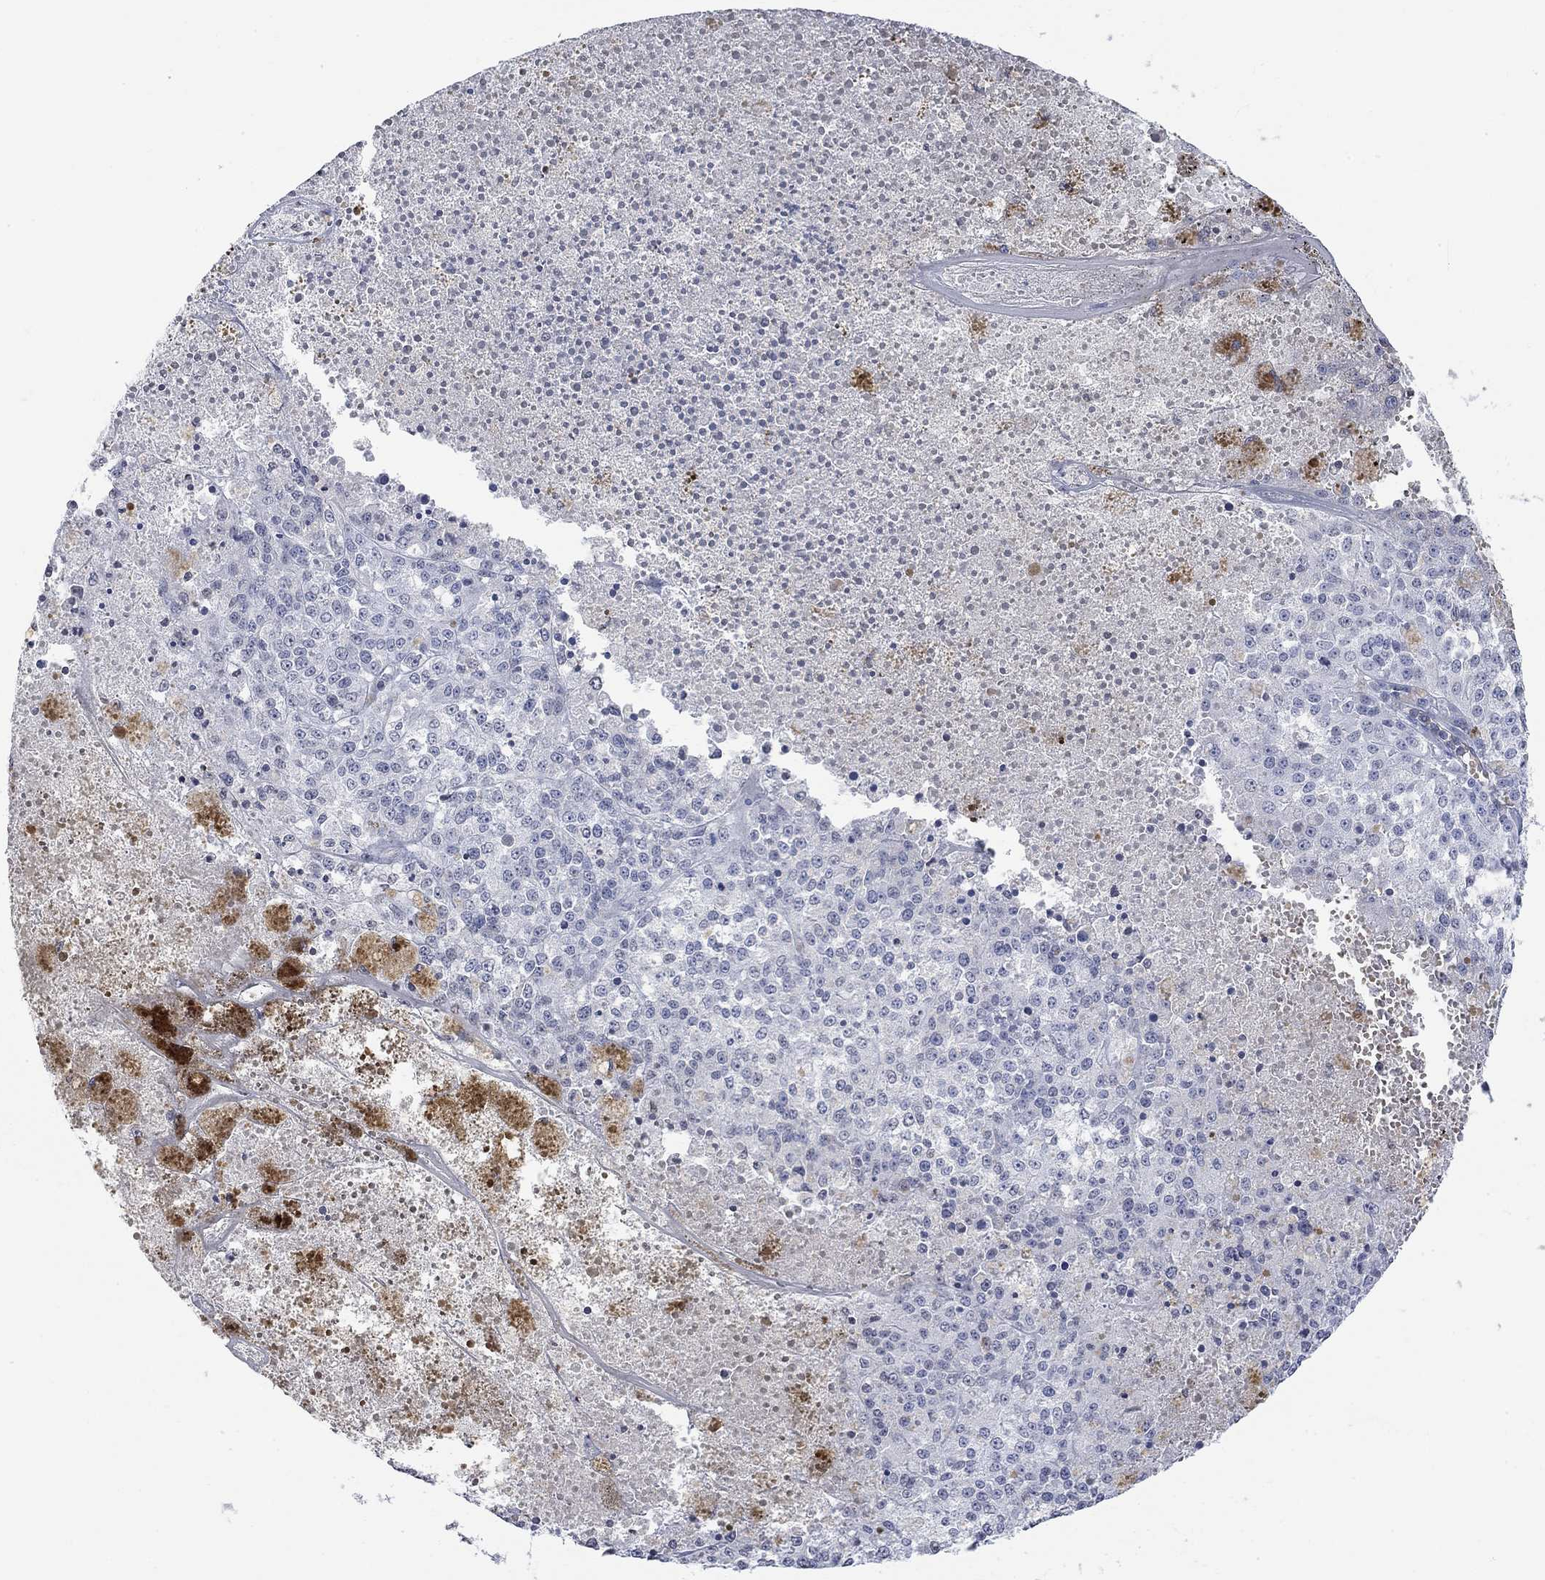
{"staining": {"intensity": "negative", "quantity": "none", "location": "none"}, "tissue": "melanoma", "cell_type": "Tumor cells", "image_type": "cancer", "snomed": [{"axis": "morphology", "description": "Malignant melanoma, Metastatic site"}, {"axis": "topography", "description": "Lymph node"}], "caption": "The image displays no significant expression in tumor cells of malignant melanoma (metastatic site).", "gene": "TMEM255A", "patient": {"sex": "female", "age": 64}}